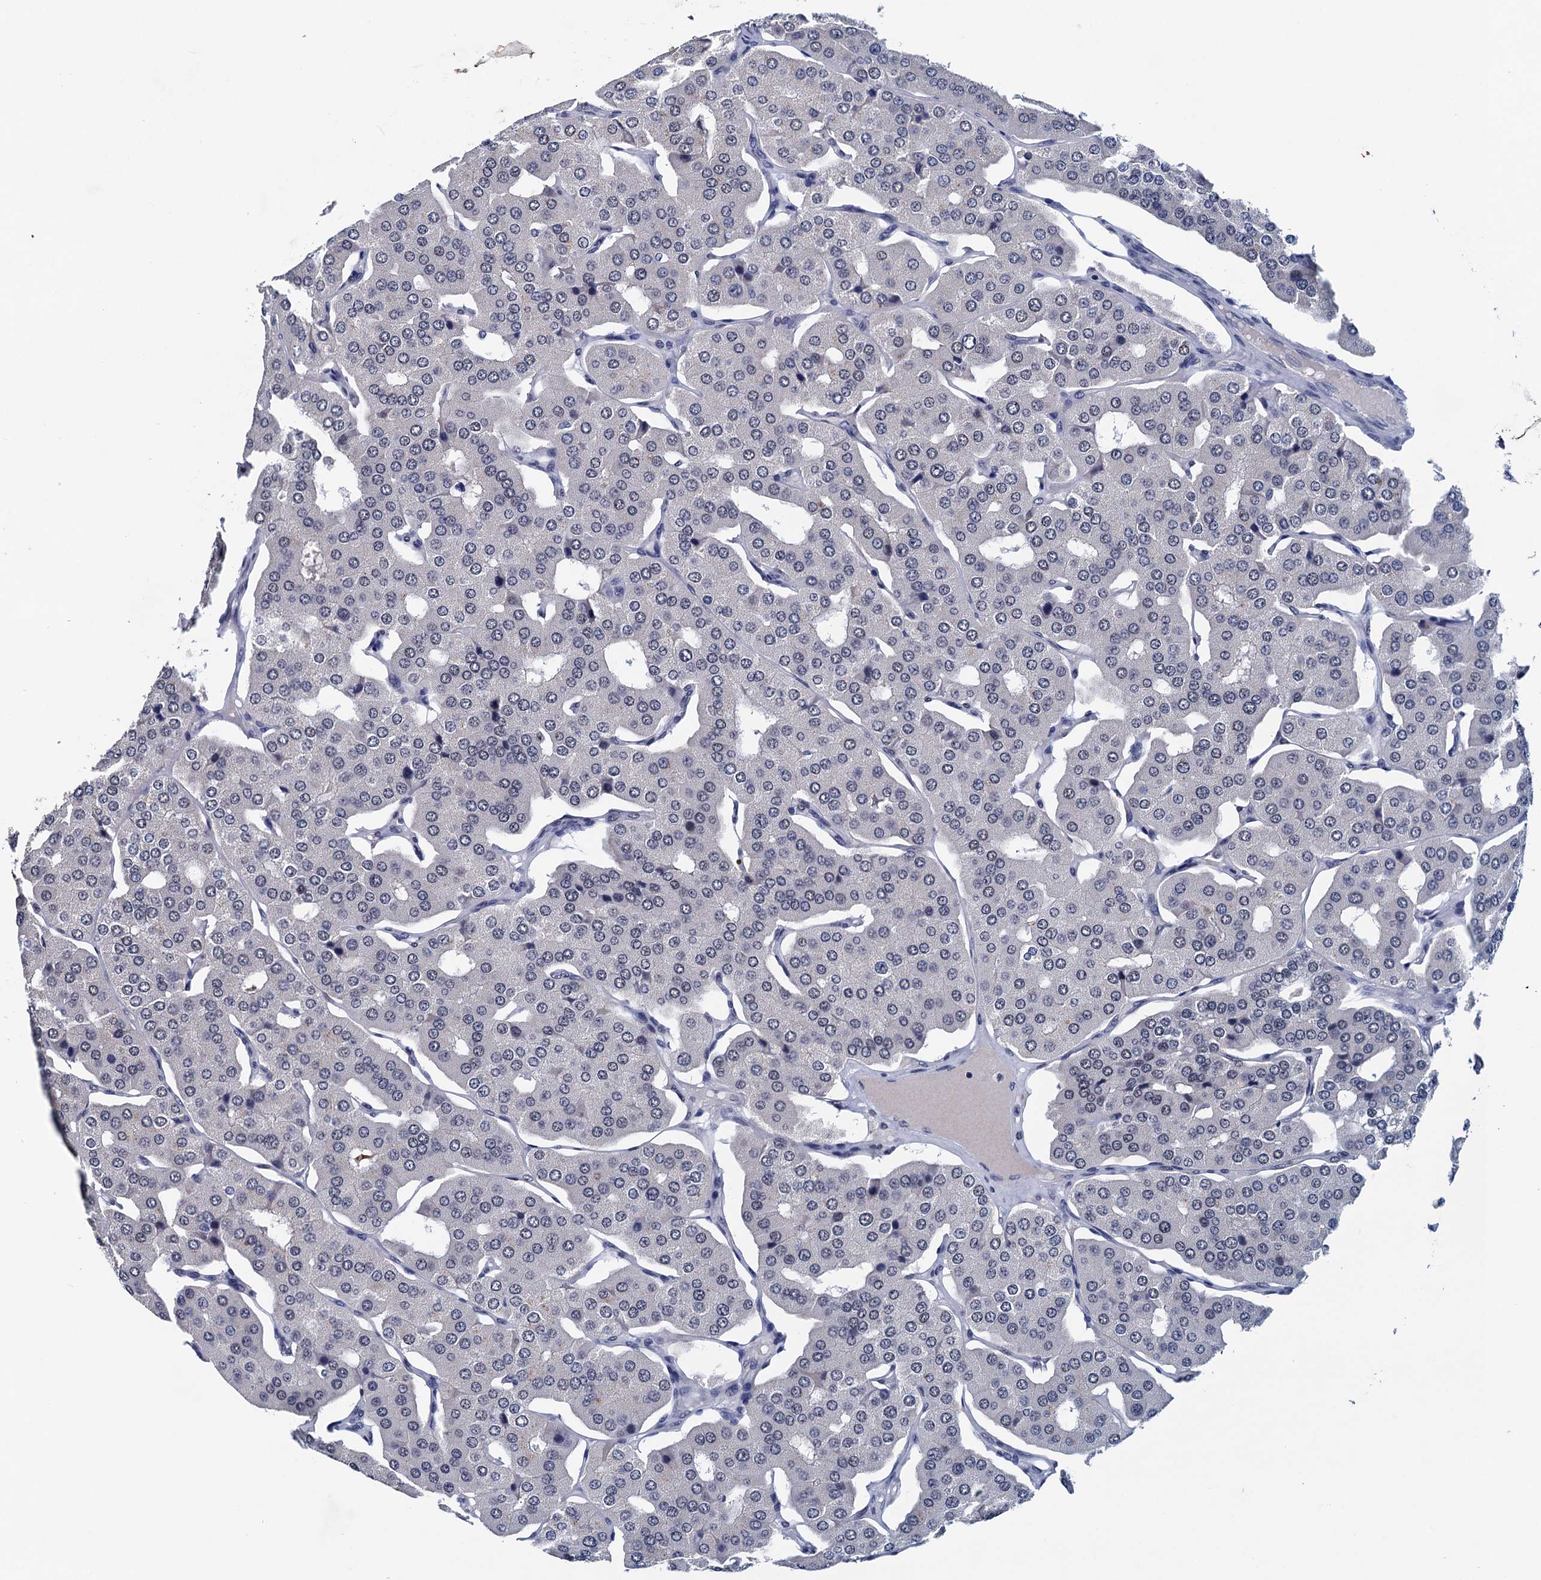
{"staining": {"intensity": "negative", "quantity": "none", "location": "none"}, "tissue": "parathyroid gland", "cell_type": "Glandular cells", "image_type": "normal", "snomed": [{"axis": "morphology", "description": "Normal tissue, NOS"}, {"axis": "morphology", "description": "Adenoma, NOS"}, {"axis": "topography", "description": "Parathyroid gland"}], "caption": "Parathyroid gland was stained to show a protein in brown. There is no significant staining in glandular cells. The staining was performed using DAB to visualize the protein expression in brown, while the nuclei were stained in blue with hematoxylin (Magnification: 20x).", "gene": "FNBP4", "patient": {"sex": "female", "age": 86}}